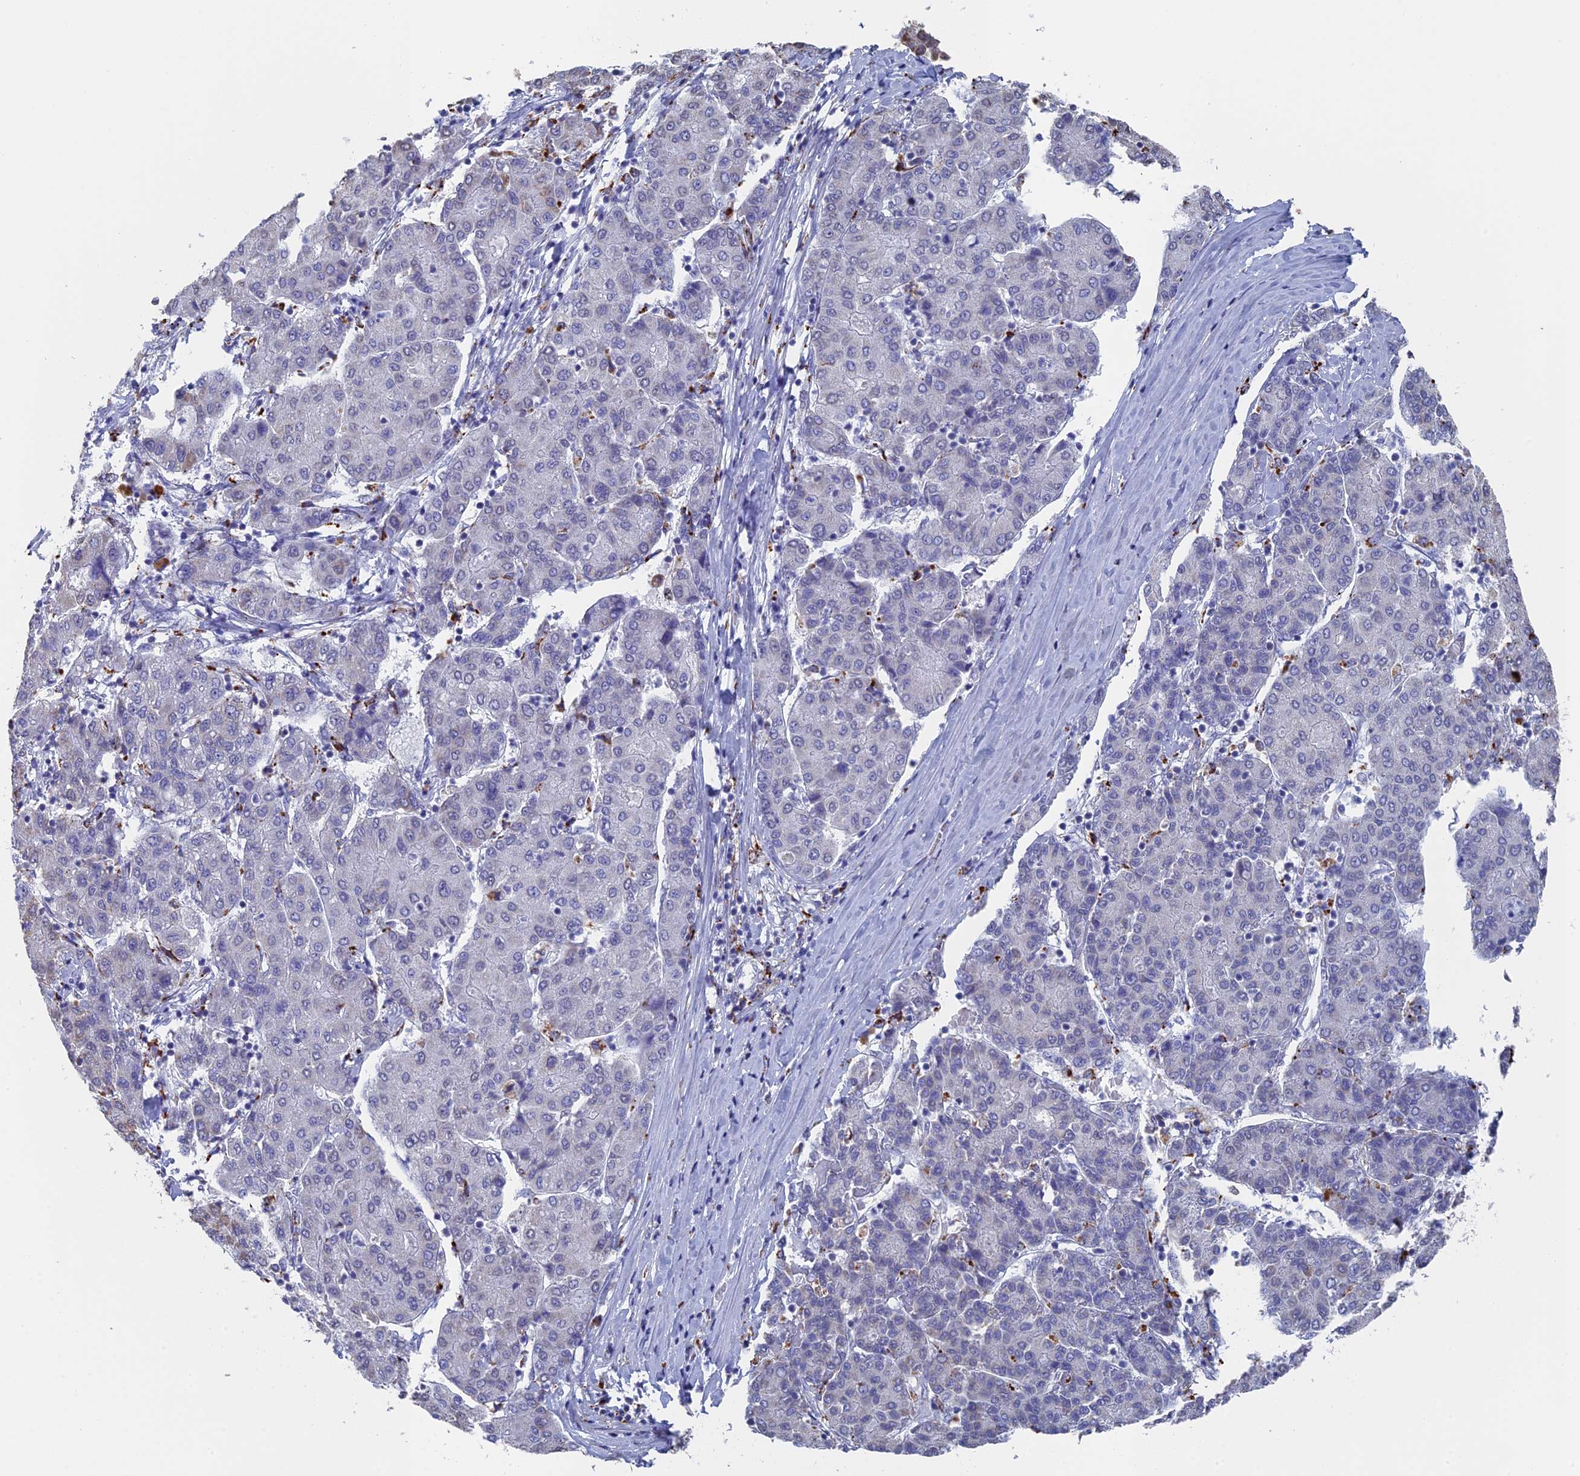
{"staining": {"intensity": "negative", "quantity": "none", "location": "none"}, "tissue": "liver cancer", "cell_type": "Tumor cells", "image_type": "cancer", "snomed": [{"axis": "morphology", "description": "Carcinoma, Hepatocellular, NOS"}, {"axis": "topography", "description": "Liver"}], "caption": "Image shows no protein staining in tumor cells of liver cancer (hepatocellular carcinoma) tissue.", "gene": "SMG9", "patient": {"sex": "male", "age": 65}}